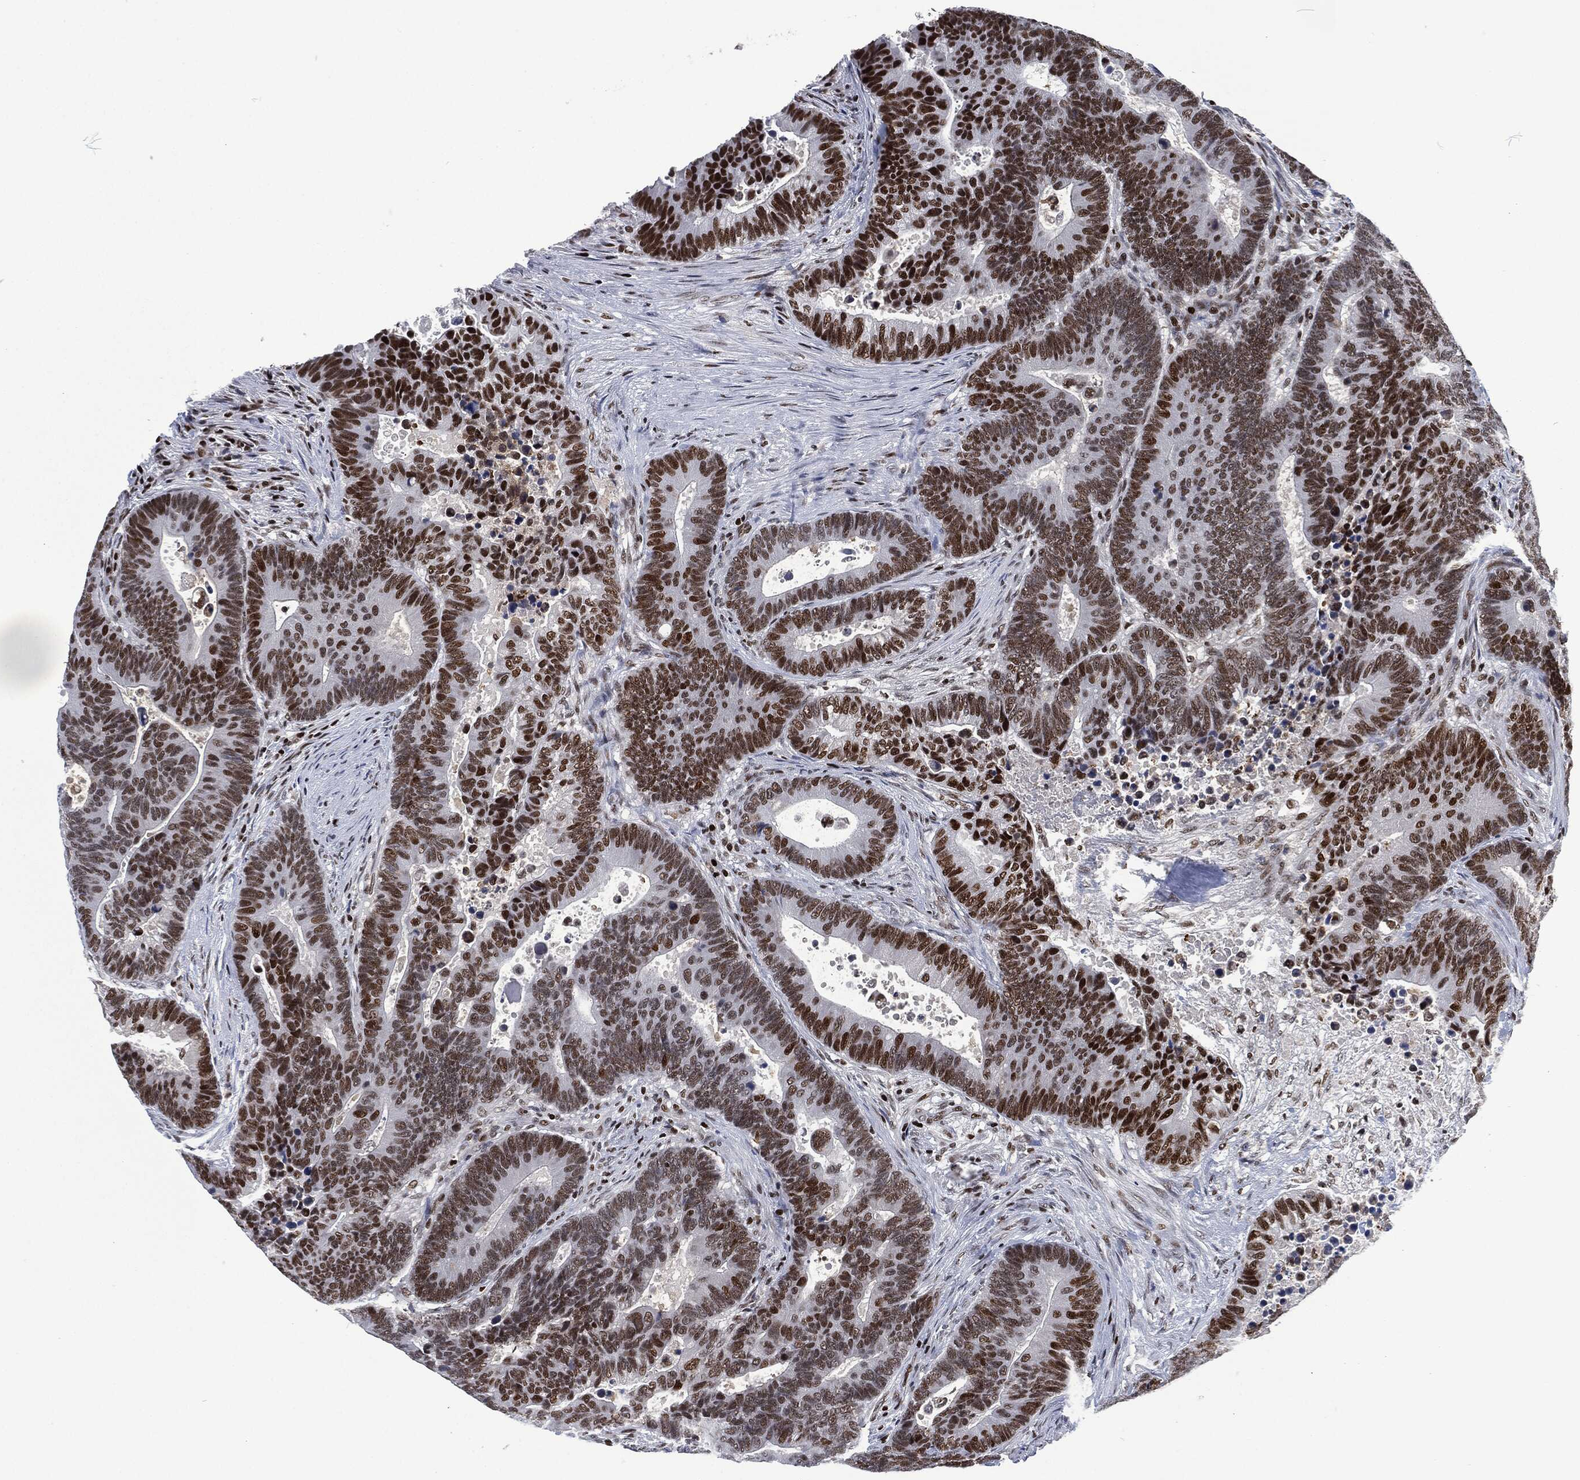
{"staining": {"intensity": "strong", "quantity": "25%-75%", "location": "nuclear"}, "tissue": "colorectal cancer", "cell_type": "Tumor cells", "image_type": "cancer", "snomed": [{"axis": "morphology", "description": "Adenocarcinoma, NOS"}, {"axis": "topography", "description": "Colon"}], "caption": "High-magnification brightfield microscopy of adenocarcinoma (colorectal) stained with DAB (brown) and counterstained with hematoxylin (blue). tumor cells exhibit strong nuclear staining is identified in approximately25%-75% of cells.", "gene": "DCPS", "patient": {"sex": "male", "age": 75}}